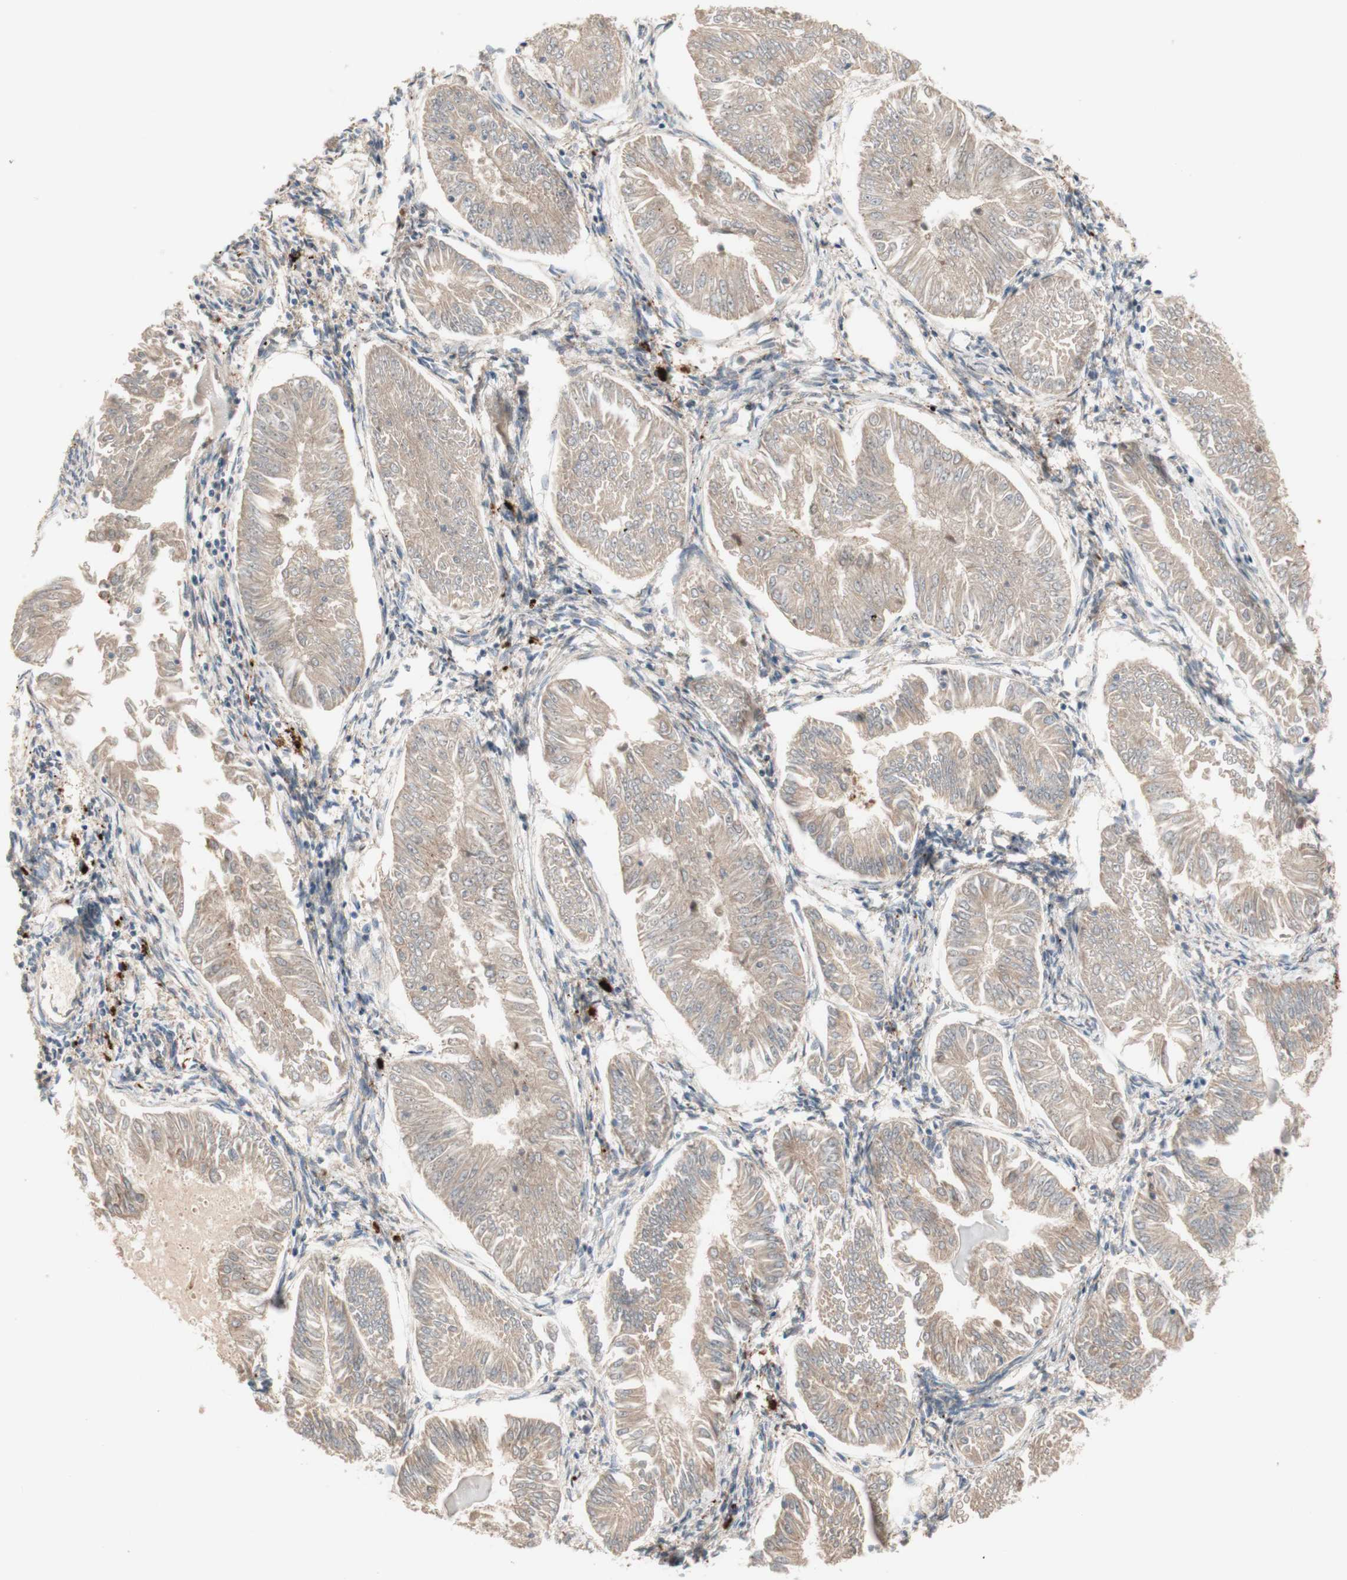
{"staining": {"intensity": "weak", "quantity": ">75%", "location": "cytoplasmic/membranous"}, "tissue": "endometrial cancer", "cell_type": "Tumor cells", "image_type": "cancer", "snomed": [{"axis": "morphology", "description": "Adenocarcinoma, NOS"}, {"axis": "topography", "description": "Endometrium"}], "caption": "Endometrial adenocarcinoma stained with a brown dye displays weak cytoplasmic/membranous positive positivity in approximately >75% of tumor cells.", "gene": "PTPN21", "patient": {"sex": "female", "age": 53}}